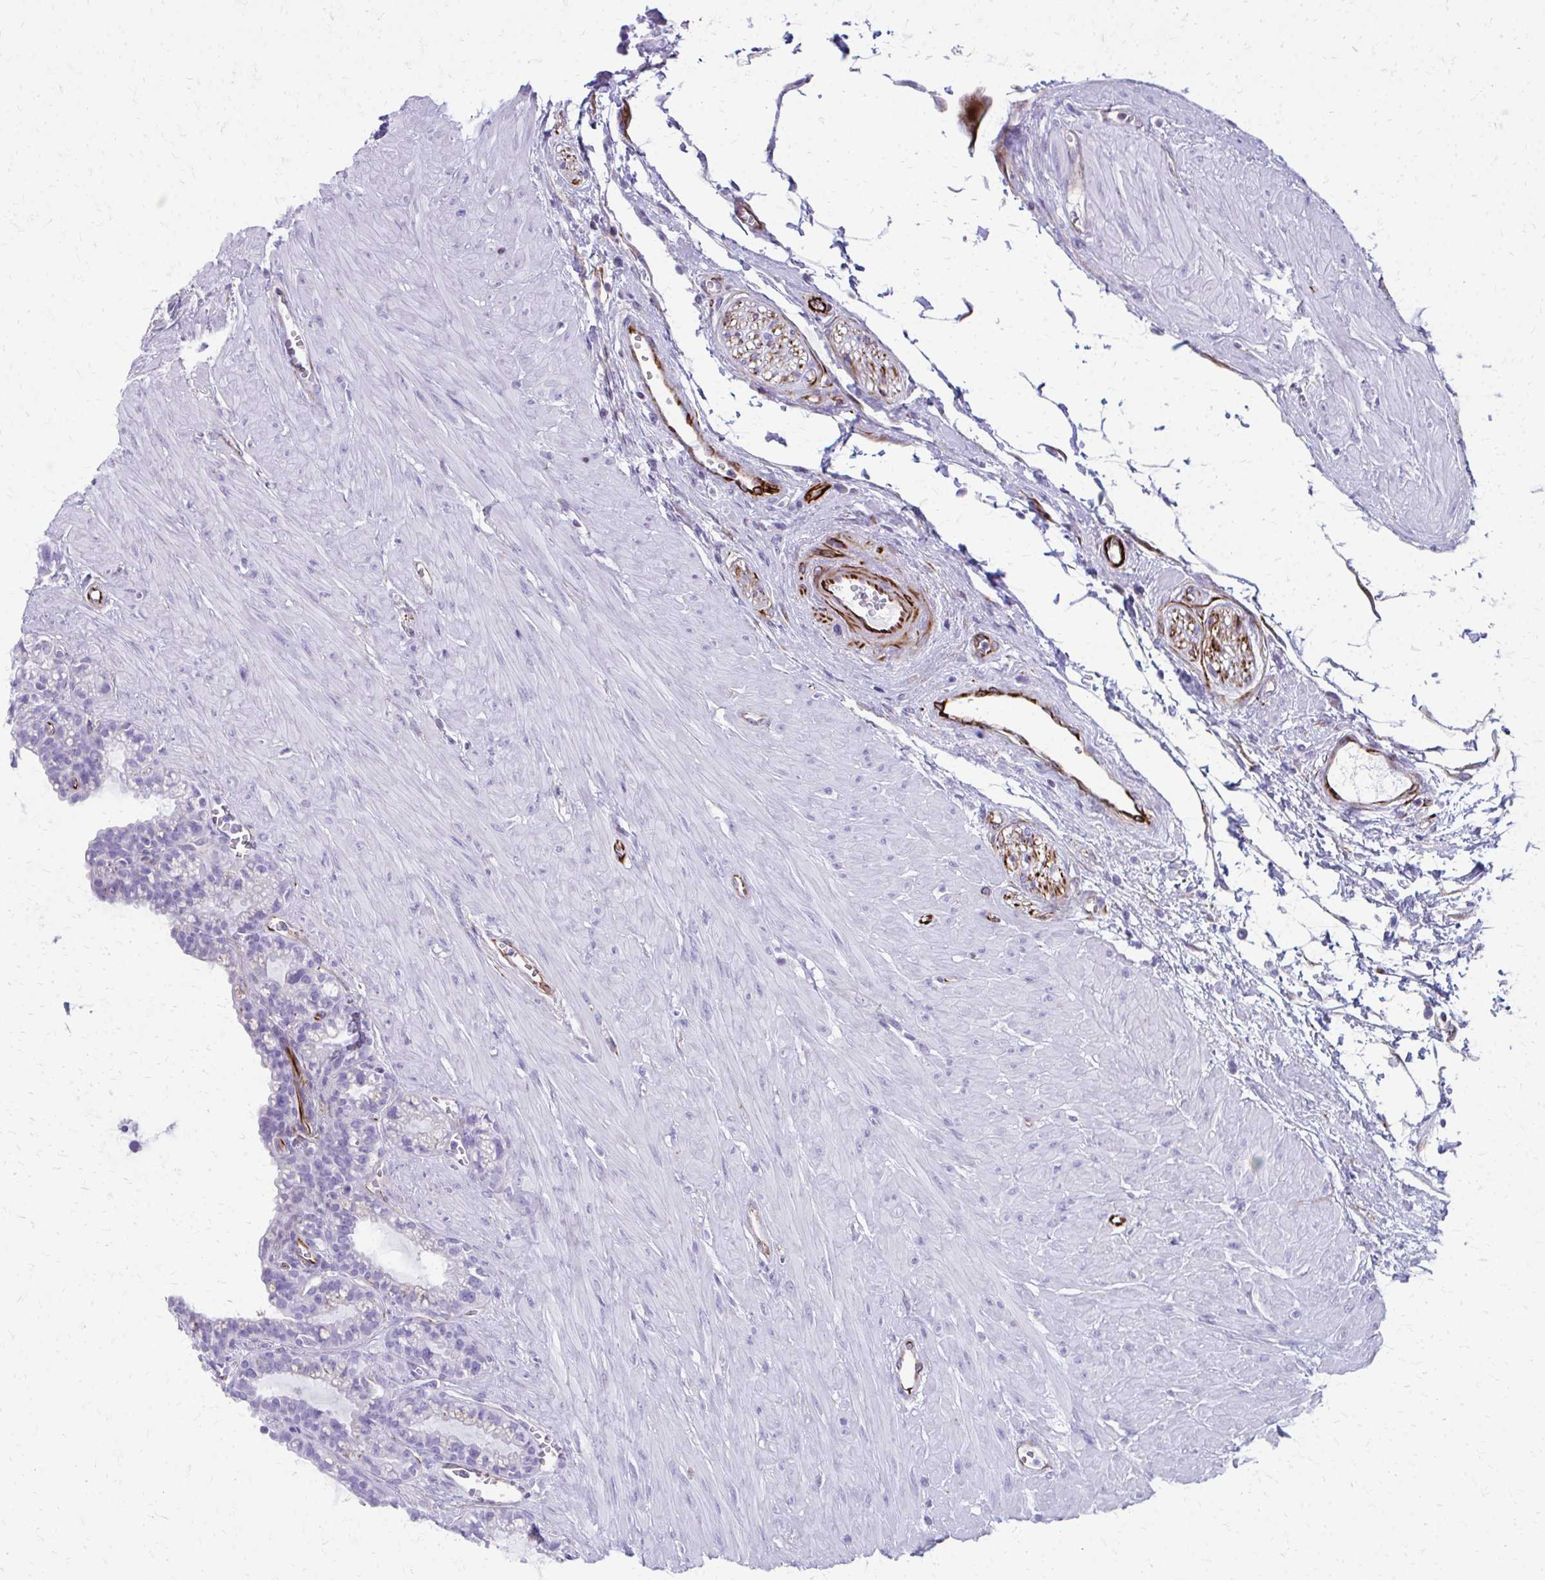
{"staining": {"intensity": "negative", "quantity": "none", "location": "none"}, "tissue": "seminal vesicle", "cell_type": "Glandular cells", "image_type": "normal", "snomed": [{"axis": "morphology", "description": "Normal tissue, NOS"}, {"axis": "topography", "description": "Seminal veicle"}], "caption": "An image of seminal vesicle stained for a protein reveals no brown staining in glandular cells.", "gene": "TRIM6", "patient": {"sex": "male", "age": 76}}